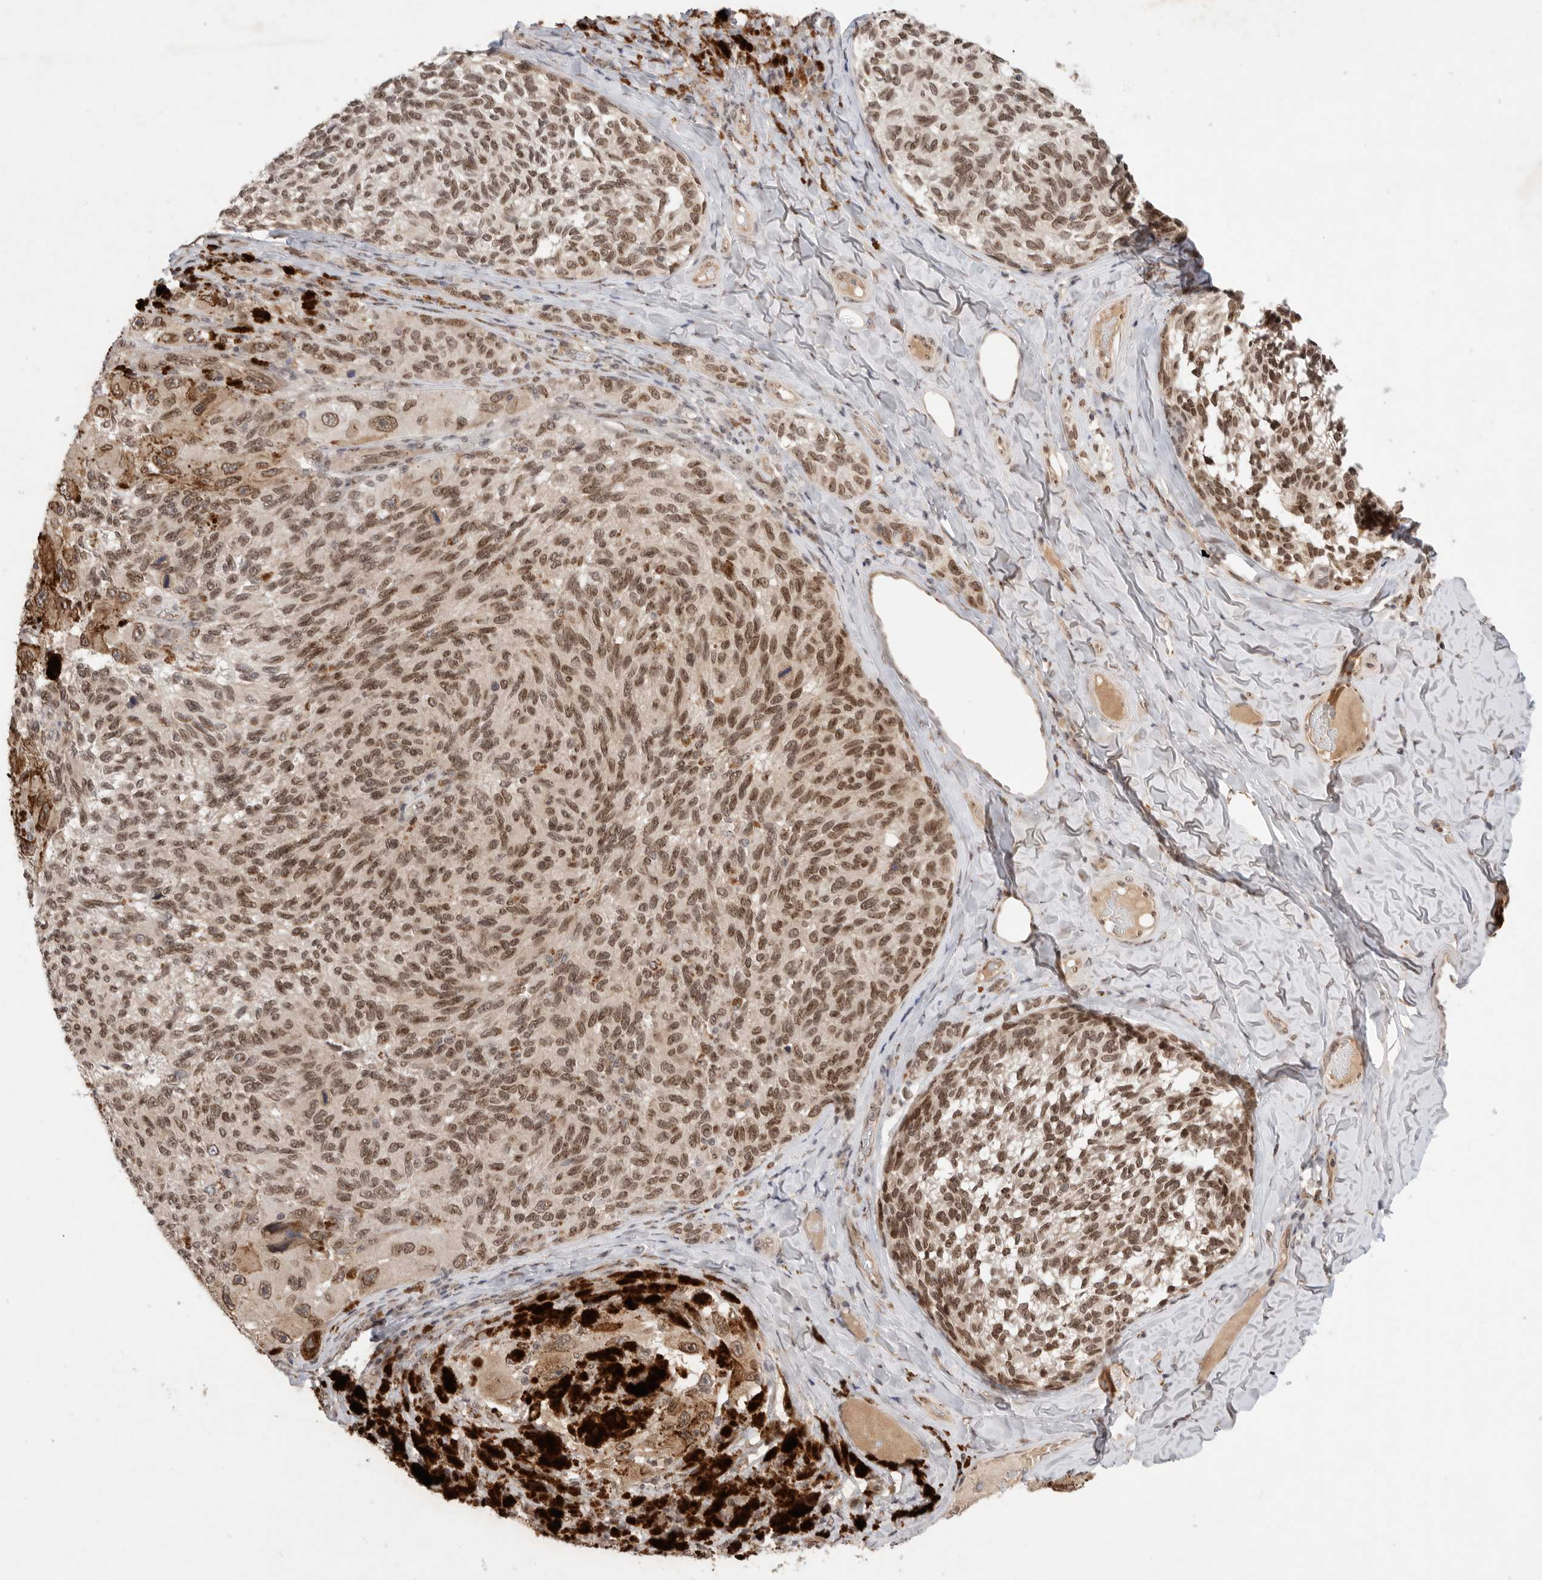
{"staining": {"intensity": "moderate", "quantity": ">75%", "location": "nuclear"}, "tissue": "melanoma", "cell_type": "Tumor cells", "image_type": "cancer", "snomed": [{"axis": "morphology", "description": "Malignant melanoma, NOS"}, {"axis": "topography", "description": "Skin"}], "caption": "Moderate nuclear protein positivity is appreciated in approximately >75% of tumor cells in melanoma.", "gene": "LEMD3", "patient": {"sex": "female", "age": 73}}